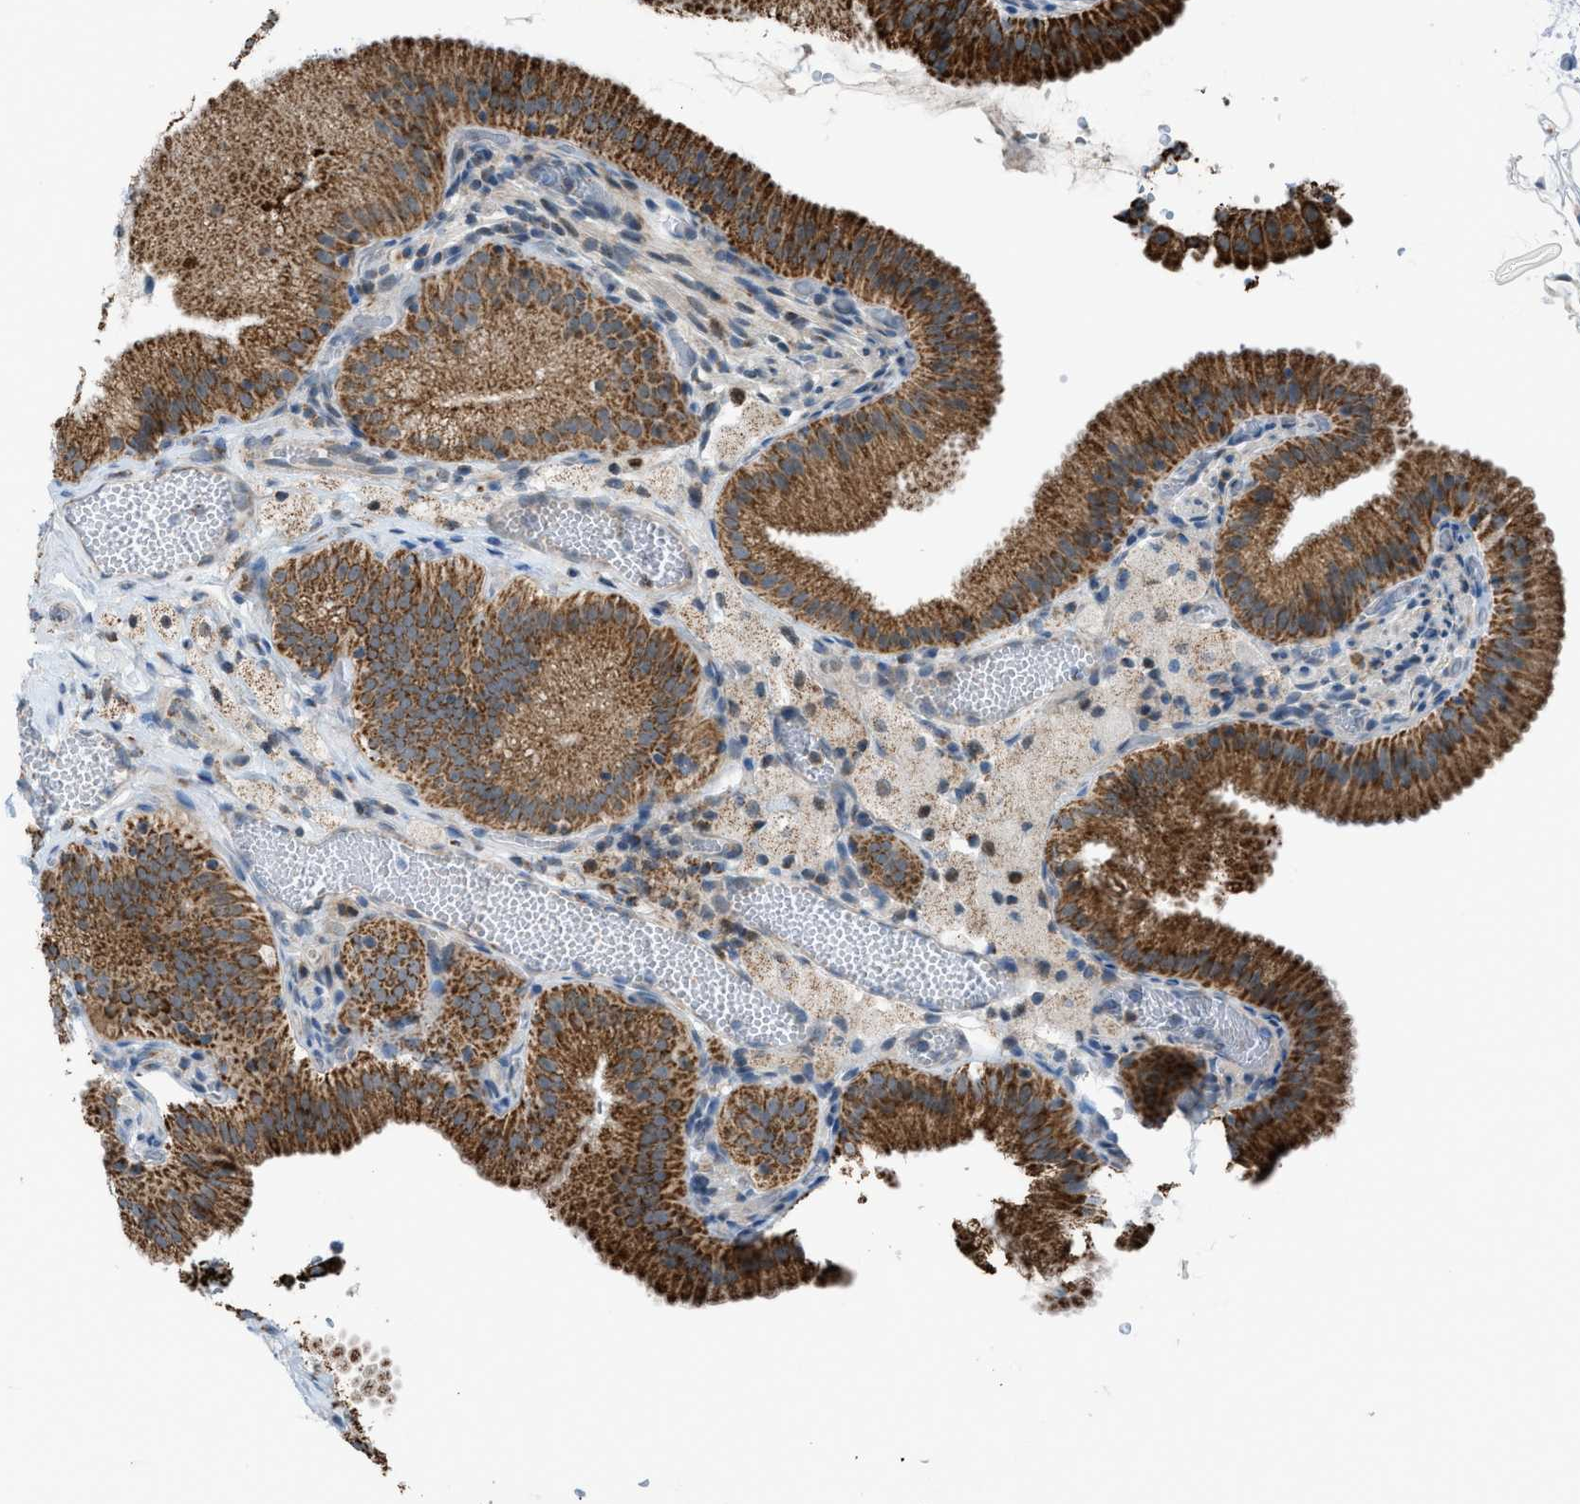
{"staining": {"intensity": "strong", "quantity": ">75%", "location": "cytoplasmic/membranous"}, "tissue": "gallbladder", "cell_type": "Glandular cells", "image_type": "normal", "snomed": [{"axis": "morphology", "description": "Normal tissue, NOS"}, {"axis": "topography", "description": "Gallbladder"}], "caption": "Gallbladder was stained to show a protein in brown. There is high levels of strong cytoplasmic/membranous positivity in approximately >75% of glandular cells. Ihc stains the protein of interest in brown and the nuclei are stained blue.", "gene": "SRM", "patient": {"sex": "male", "age": 54}}